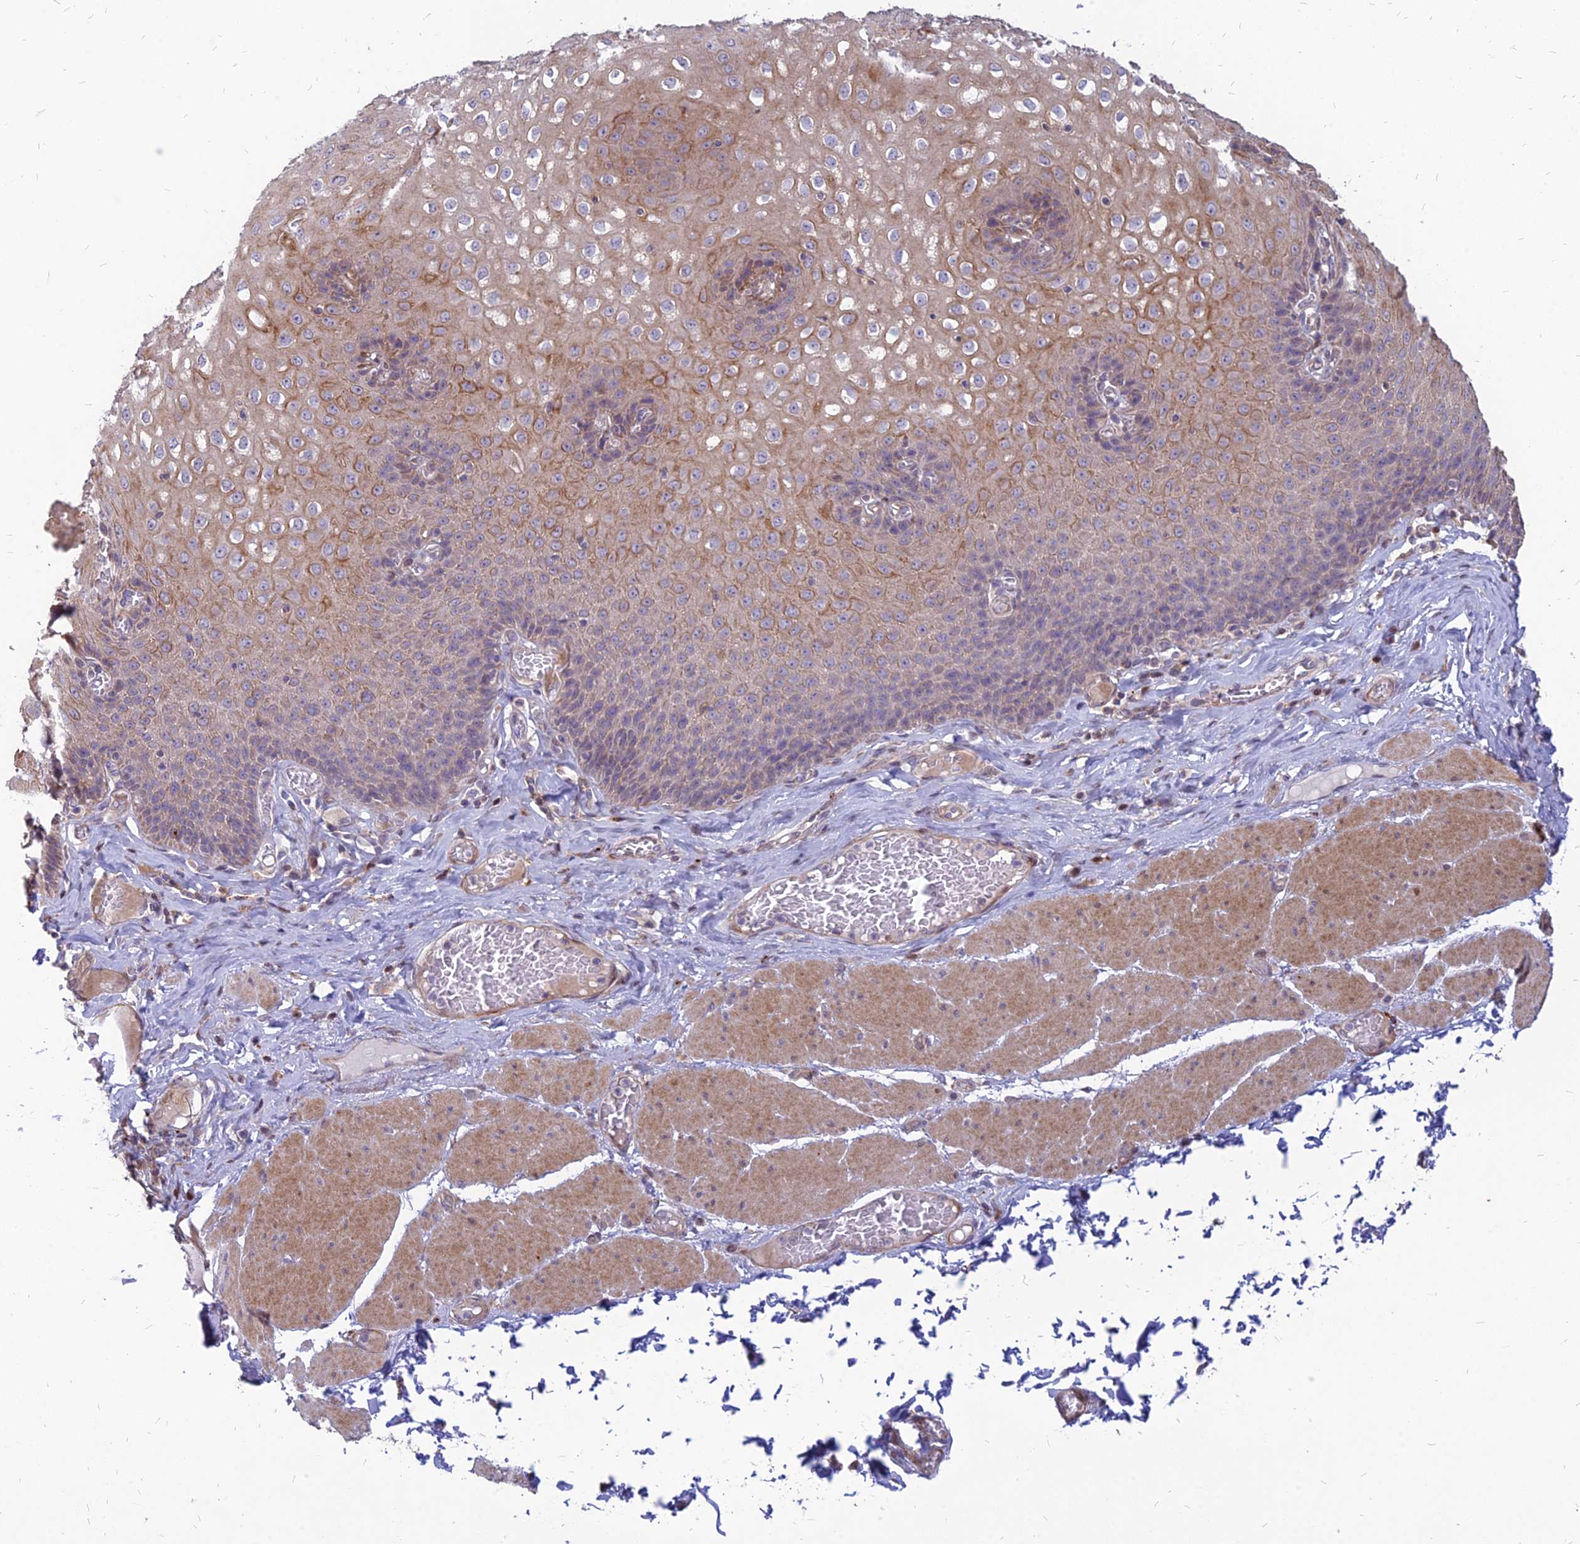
{"staining": {"intensity": "moderate", "quantity": "25%-75%", "location": "cytoplasmic/membranous"}, "tissue": "esophagus", "cell_type": "Squamous epithelial cells", "image_type": "normal", "snomed": [{"axis": "morphology", "description": "Normal tissue, NOS"}, {"axis": "topography", "description": "Esophagus"}], "caption": "Protein staining displays moderate cytoplasmic/membranous expression in about 25%-75% of squamous epithelial cells in unremarkable esophagus.", "gene": "ST3GAL6", "patient": {"sex": "male", "age": 60}}